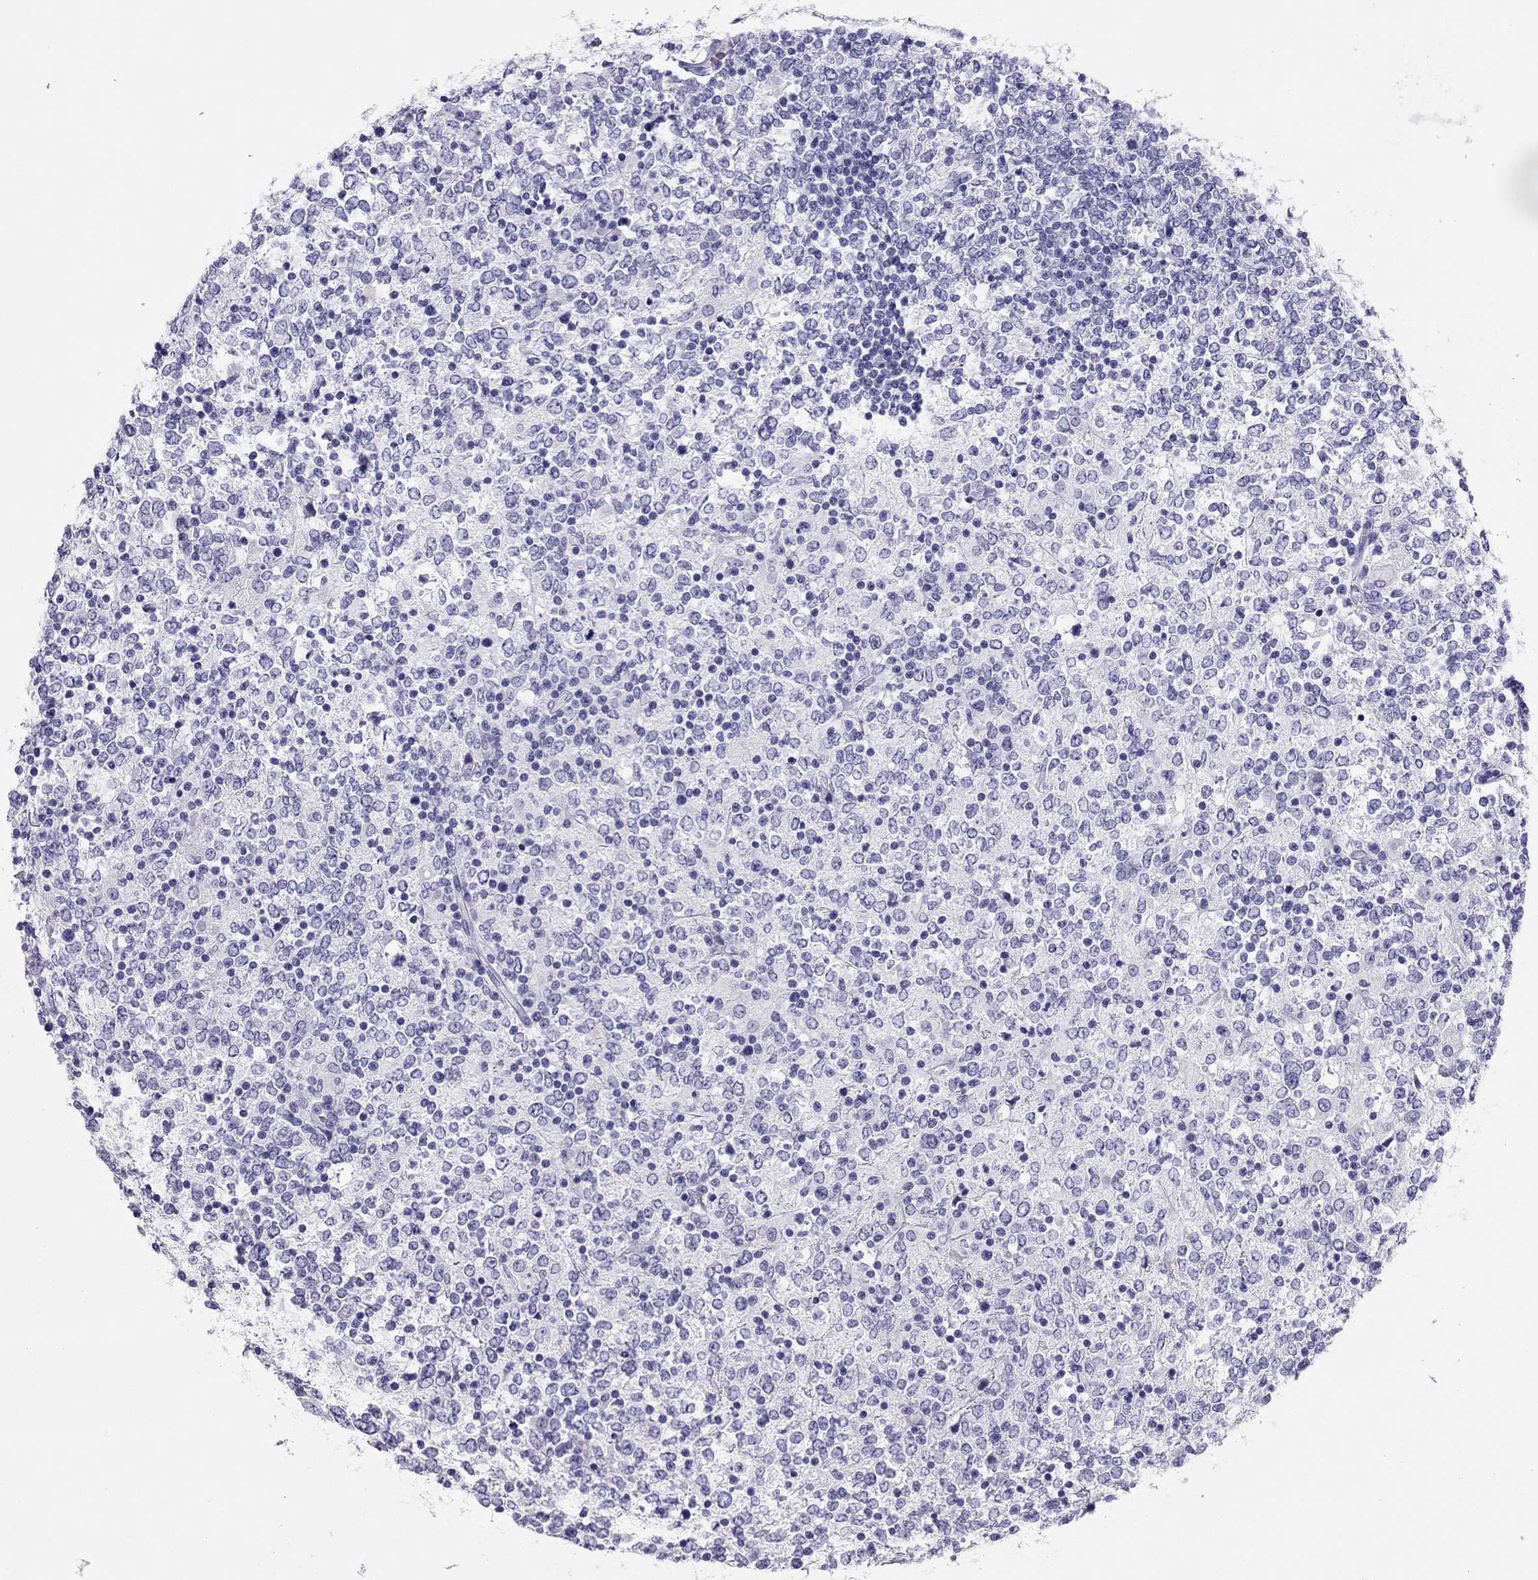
{"staining": {"intensity": "negative", "quantity": "none", "location": "none"}, "tissue": "lymphoma", "cell_type": "Tumor cells", "image_type": "cancer", "snomed": [{"axis": "morphology", "description": "Malignant lymphoma, non-Hodgkin's type, High grade"}, {"axis": "topography", "description": "Lymph node"}], "caption": "Tumor cells are negative for protein expression in human high-grade malignant lymphoma, non-Hodgkin's type.", "gene": "PDE6A", "patient": {"sex": "female", "age": 84}}